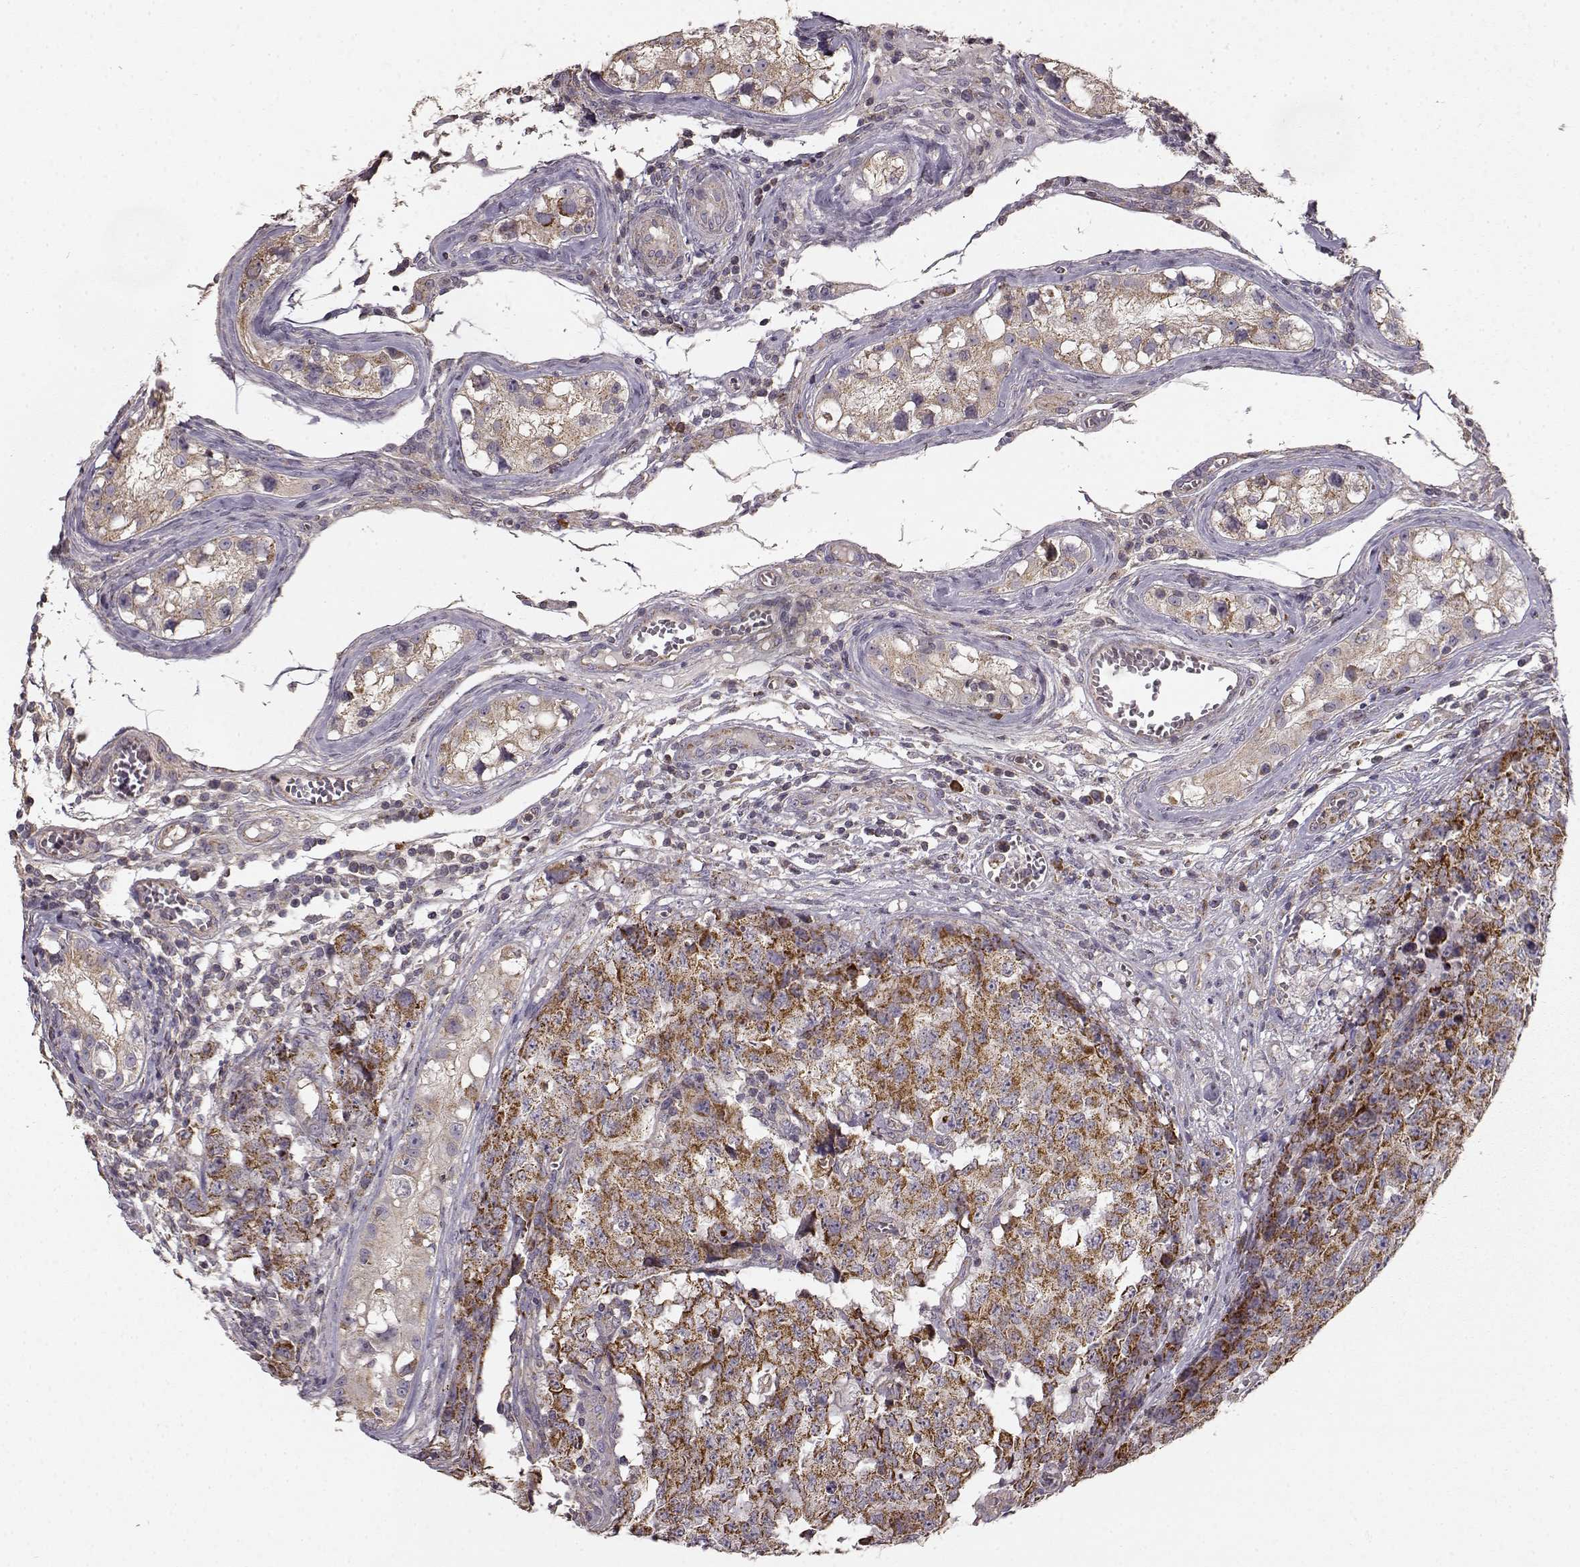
{"staining": {"intensity": "strong", "quantity": ">75%", "location": "cytoplasmic/membranous"}, "tissue": "testis cancer", "cell_type": "Tumor cells", "image_type": "cancer", "snomed": [{"axis": "morphology", "description": "Carcinoma, Embryonal, NOS"}, {"axis": "topography", "description": "Testis"}], "caption": "The immunohistochemical stain highlights strong cytoplasmic/membranous expression in tumor cells of embryonal carcinoma (testis) tissue.", "gene": "ERBB3", "patient": {"sex": "male", "age": 23}}